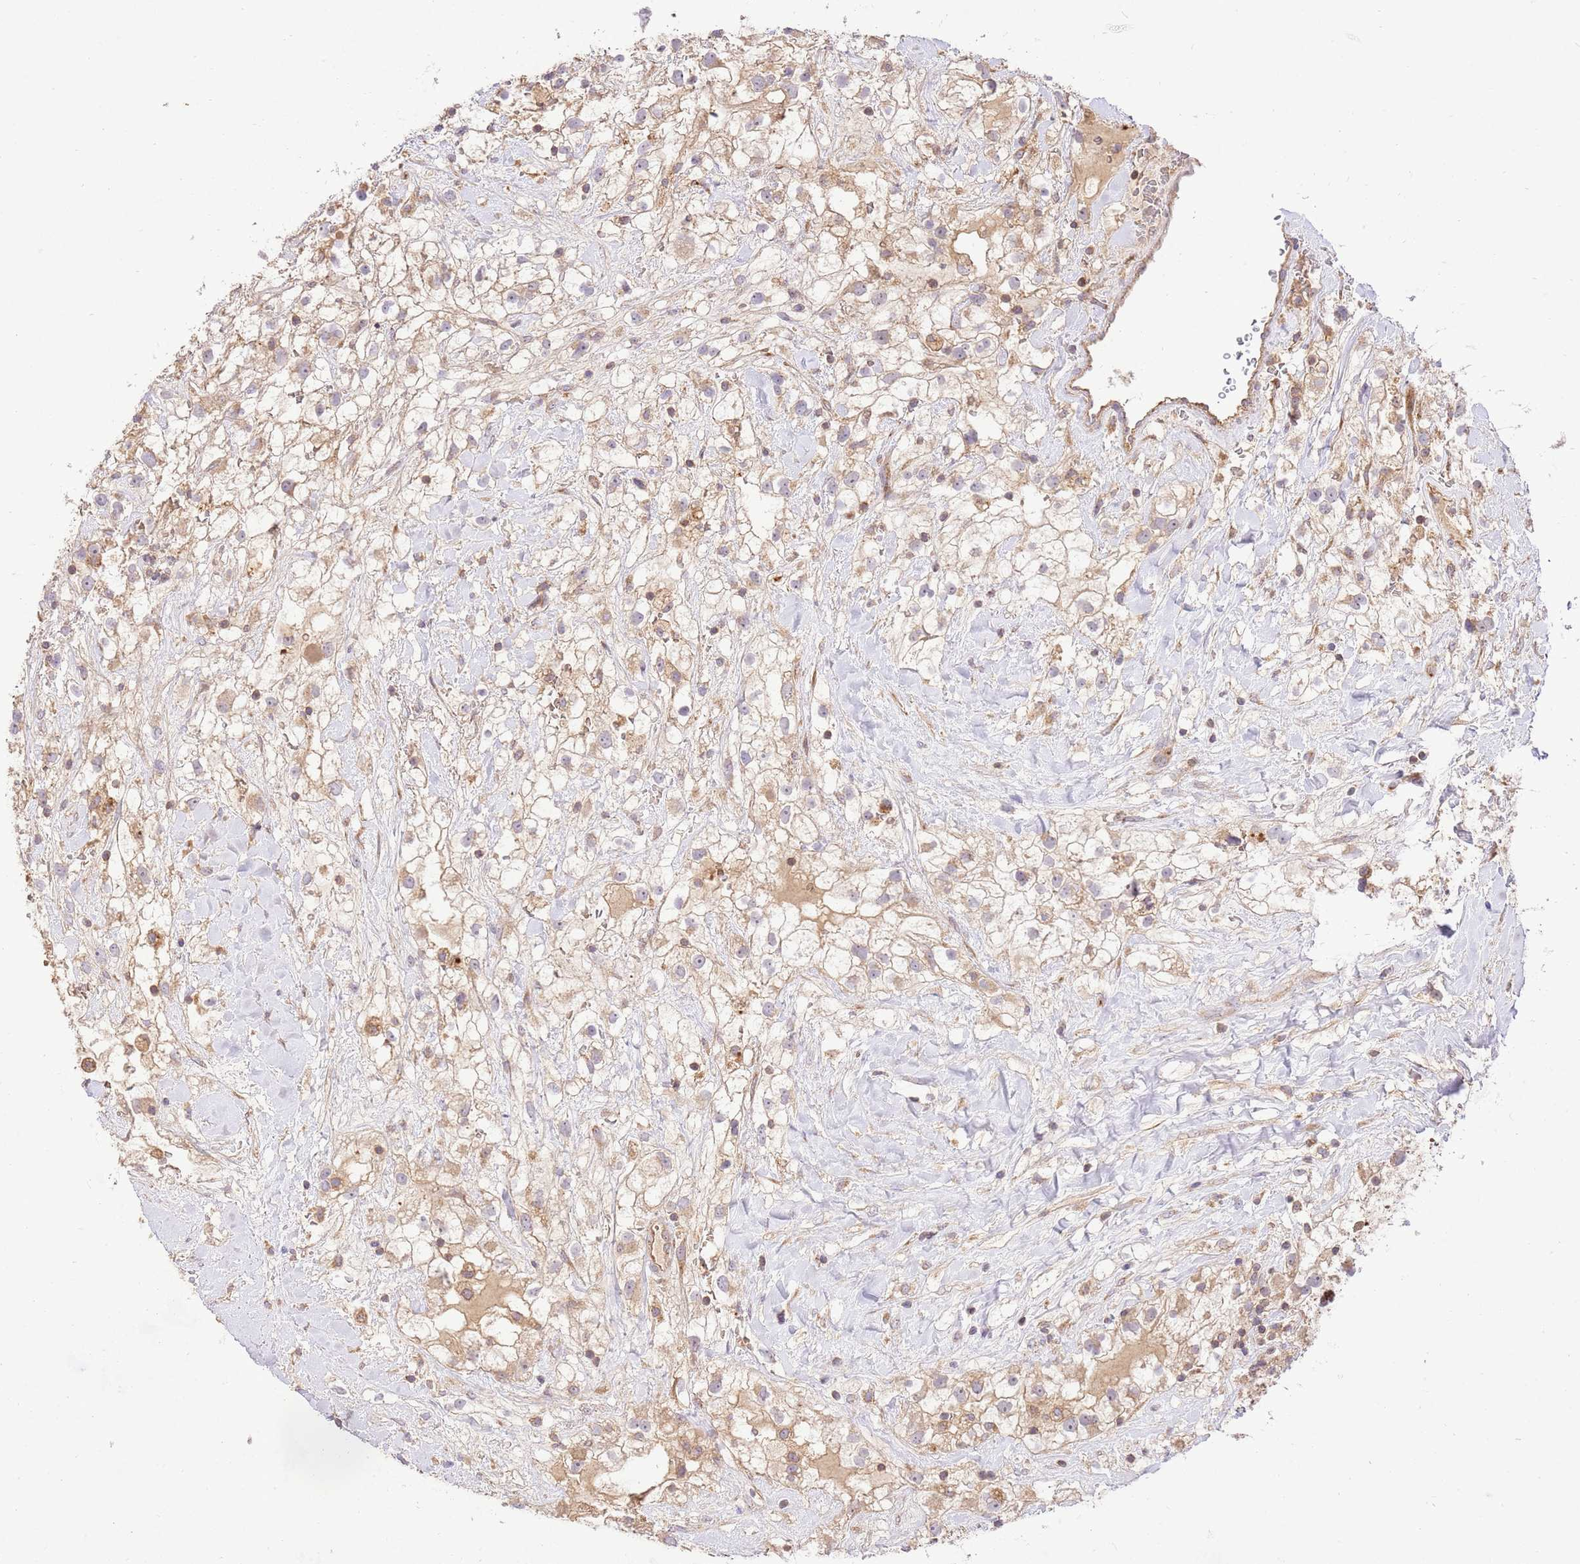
{"staining": {"intensity": "weak", "quantity": "<25%", "location": "cytoplasmic/membranous"}, "tissue": "renal cancer", "cell_type": "Tumor cells", "image_type": "cancer", "snomed": [{"axis": "morphology", "description": "Adenocarcinoma, NOS"}, {"axis": "topography", "description": "Kidney"}], "caption": "The histopathology image reveals no staining of tumor cells in renal cancer (adenocarcinoma).", "gene": "SPATA2L", "patient": {"sex": "male", "age": 59}}